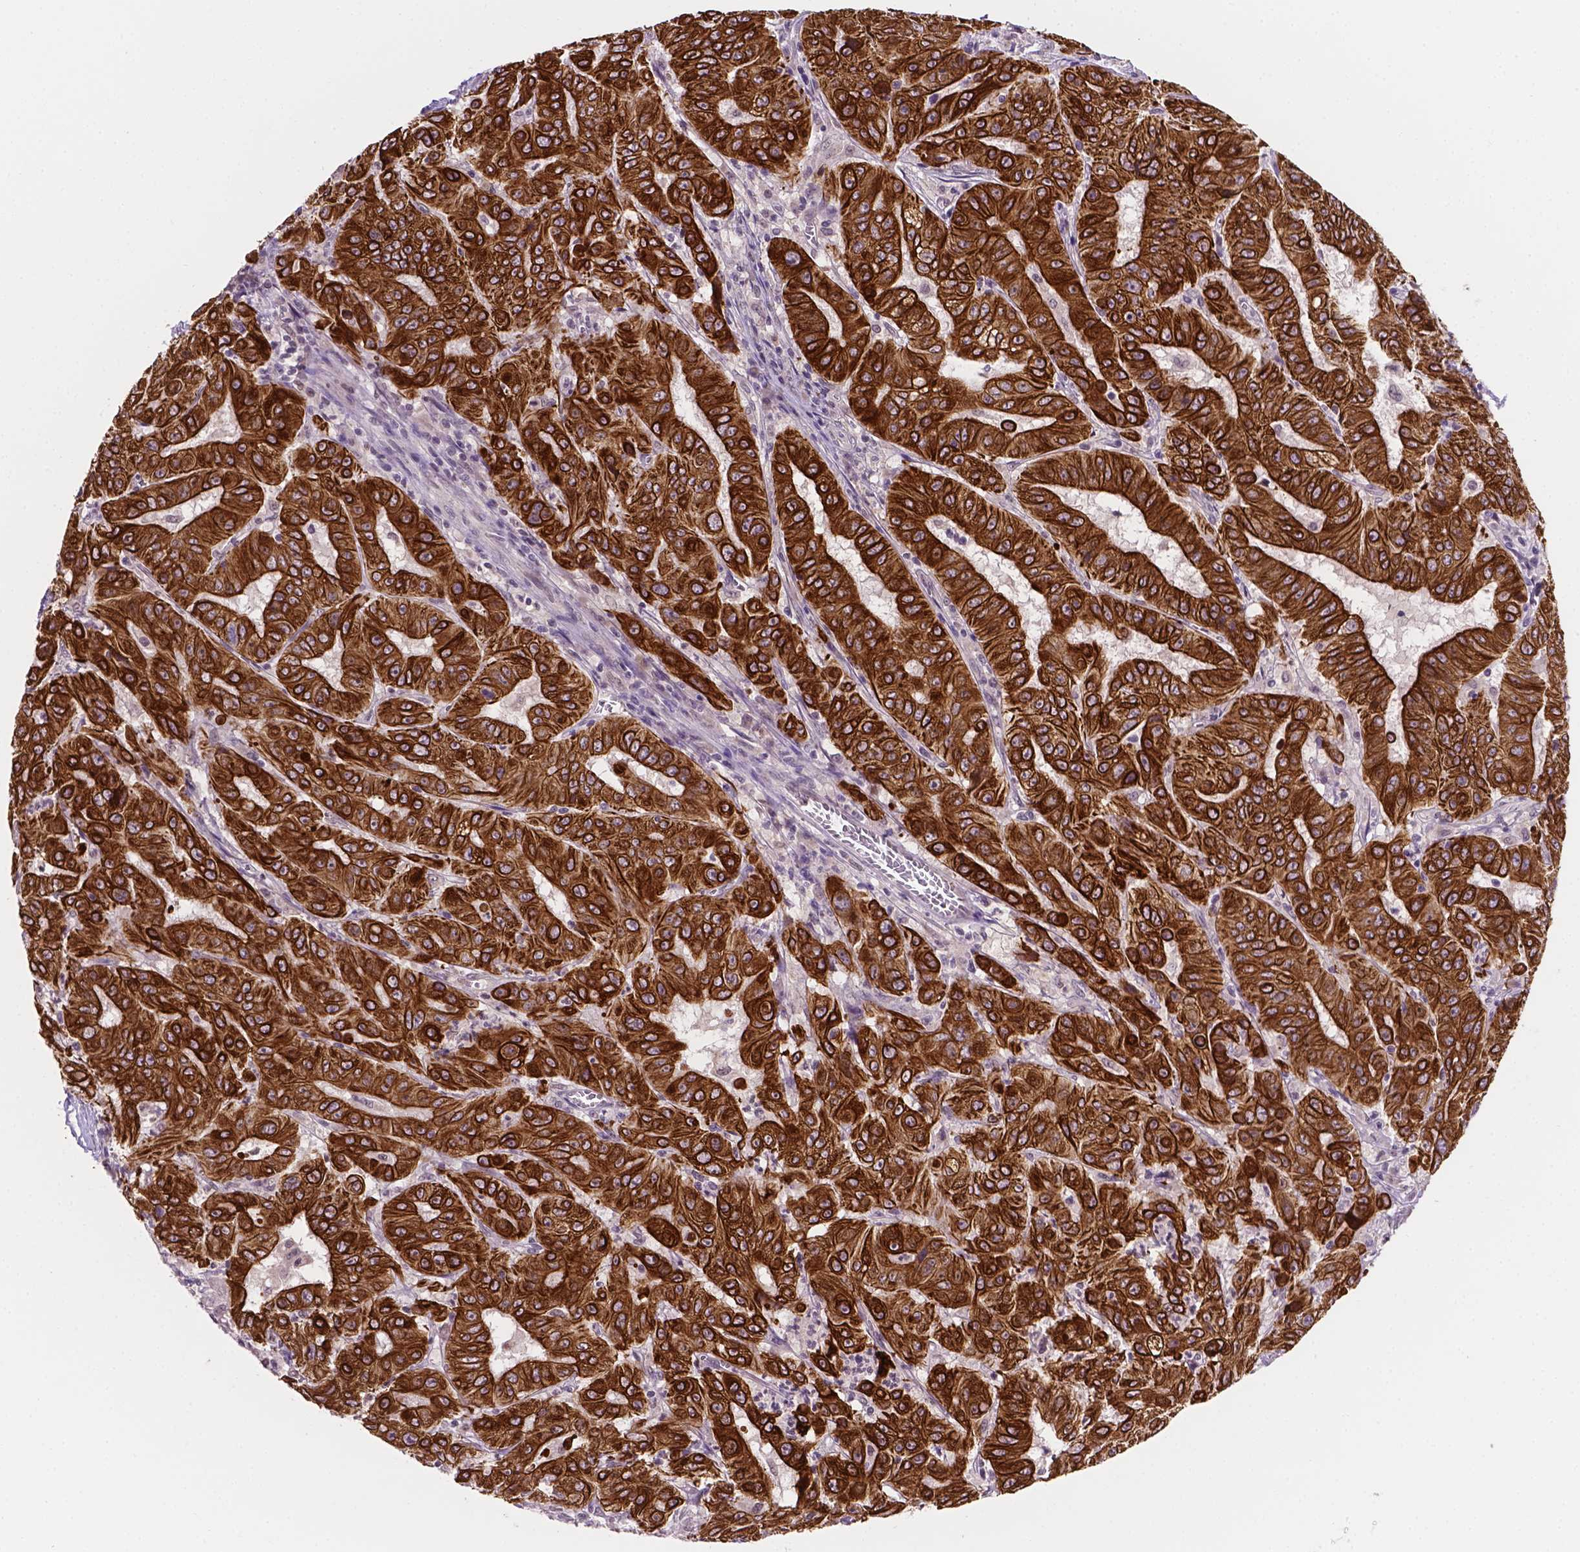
{"staining": {"intensity": "strong", "quantity": ">75%", "location": "cytoplasmic/membranous"}, "tissue": "pancreatic cancer", "cell_type": "Tumor cells", "image_type": "cancer", "snomed": [{"axis": "morphology", "description": "Adenocarcinoma, NOS"}, {"axis": "topography", "description": "Pancreas"}], "caption": "Immunohistochemistry photomicrograph of neoplastic tissue: pancreatic cancer stained using immunohistochemistry (IHC) displays high levels of strong protein expression localized specifically in the cytoplasmic/membranous of tumor cells, appearing as a cytoplasmic/membranous brown color.", "gene": "SHLD3", "patient": {"sex": "male", "age": 63}}